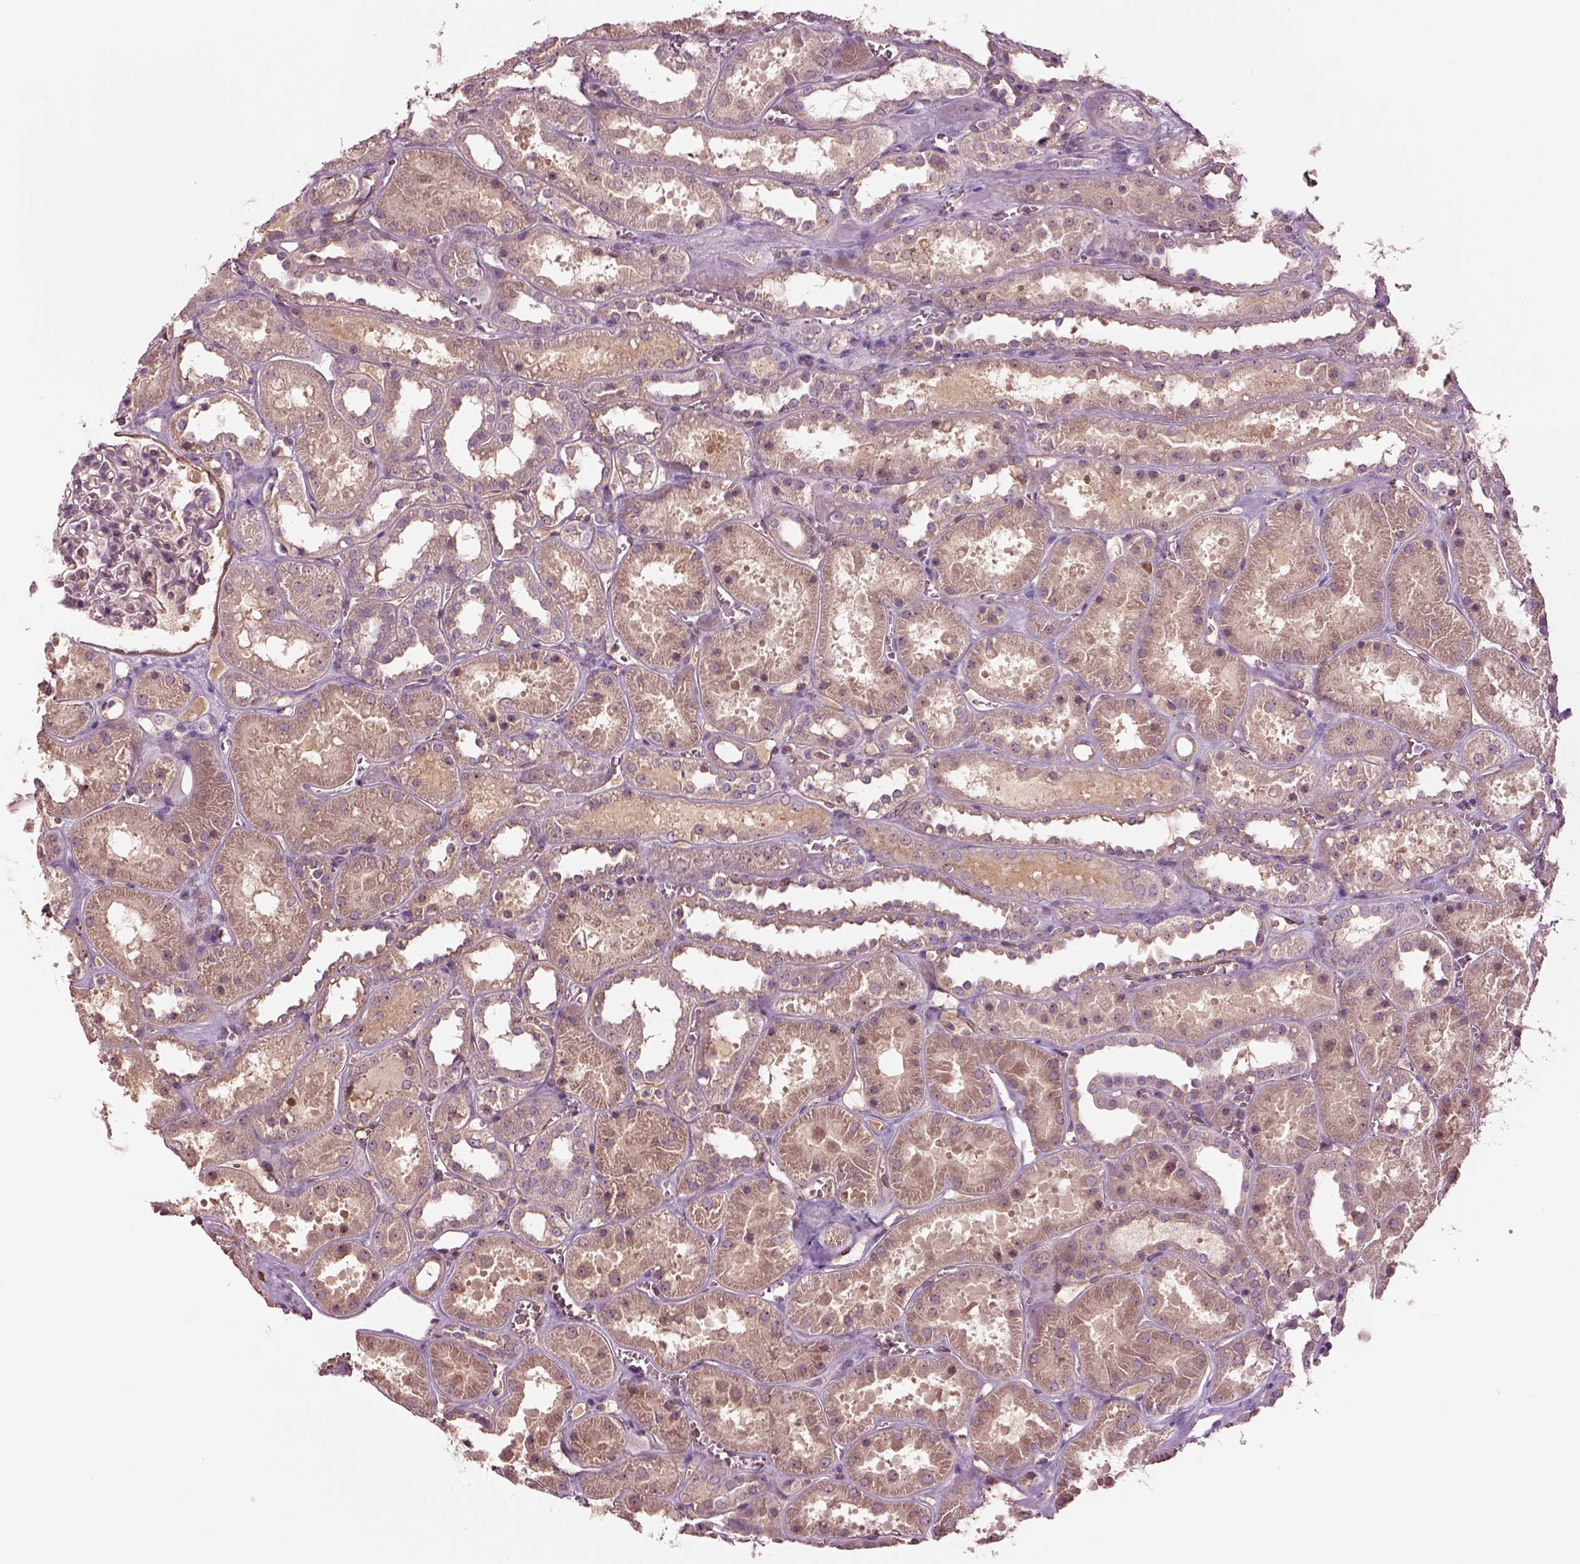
{"staining": {"intensity": "negative", "quantity": "none", "location": "none"}, "tissue": "kidney", "cell_type": "Cells in glomeruli", "image_type": "normal", "snomed": [{"axis": "morphology", "description": "Normal tissue, NOS"}, {"axis": "topography", "description": "Kidney"}], "caption": "IHC histopathology image of benign human kidney stained for a protein (brown), which reveals no positivity in cells in glomeruli. (DAB (3,3'-diaminobenzidine) immunohistochemistry with hematoxylin counter stain).", "gene": "HTR1B", "patient": {"sex": "female", "age": 41}}